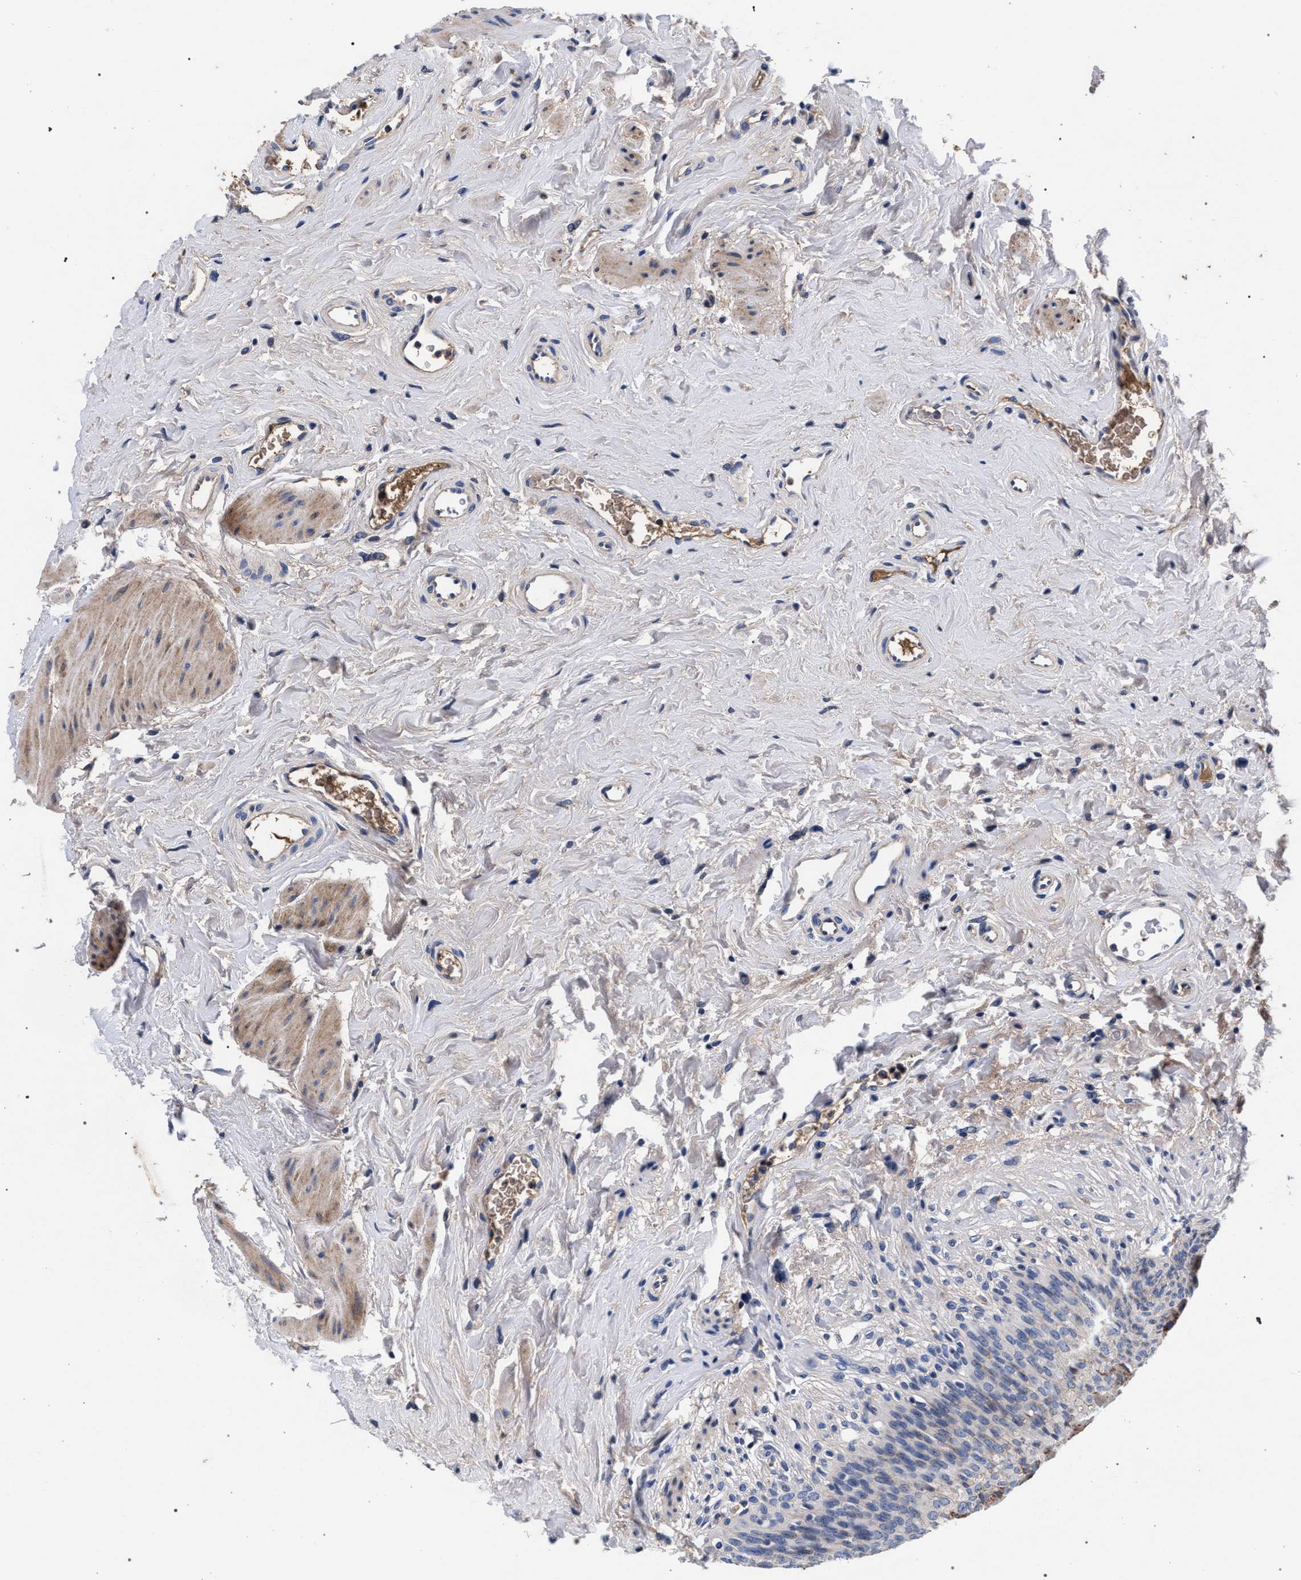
{"staining": {"intensity": "weak", "quantity": "<25%", "location": "cytoplasmic/membranous"}, "tissue": "urinary bladder", "cell_type": "Urothelial cells", "image_type": "normal", "snomed": [{"axis": "morphology", "description": "Normal tissue, NOS"}, {"axis": "topography", "description": "Urinary bladder"}], "caption": "Histopathology image shows no protein expression in urothelial cells of unremarkable urinary bladder. The staining was performed using DAB (3,3'-diaminobenzidine) to visualize the protein expression in brown, while the nuclei were stained in blue with hematoxylin (Magnification: 20x).", "gene": "ACOX1", "patient": {"sex": "female", "age": 79}}